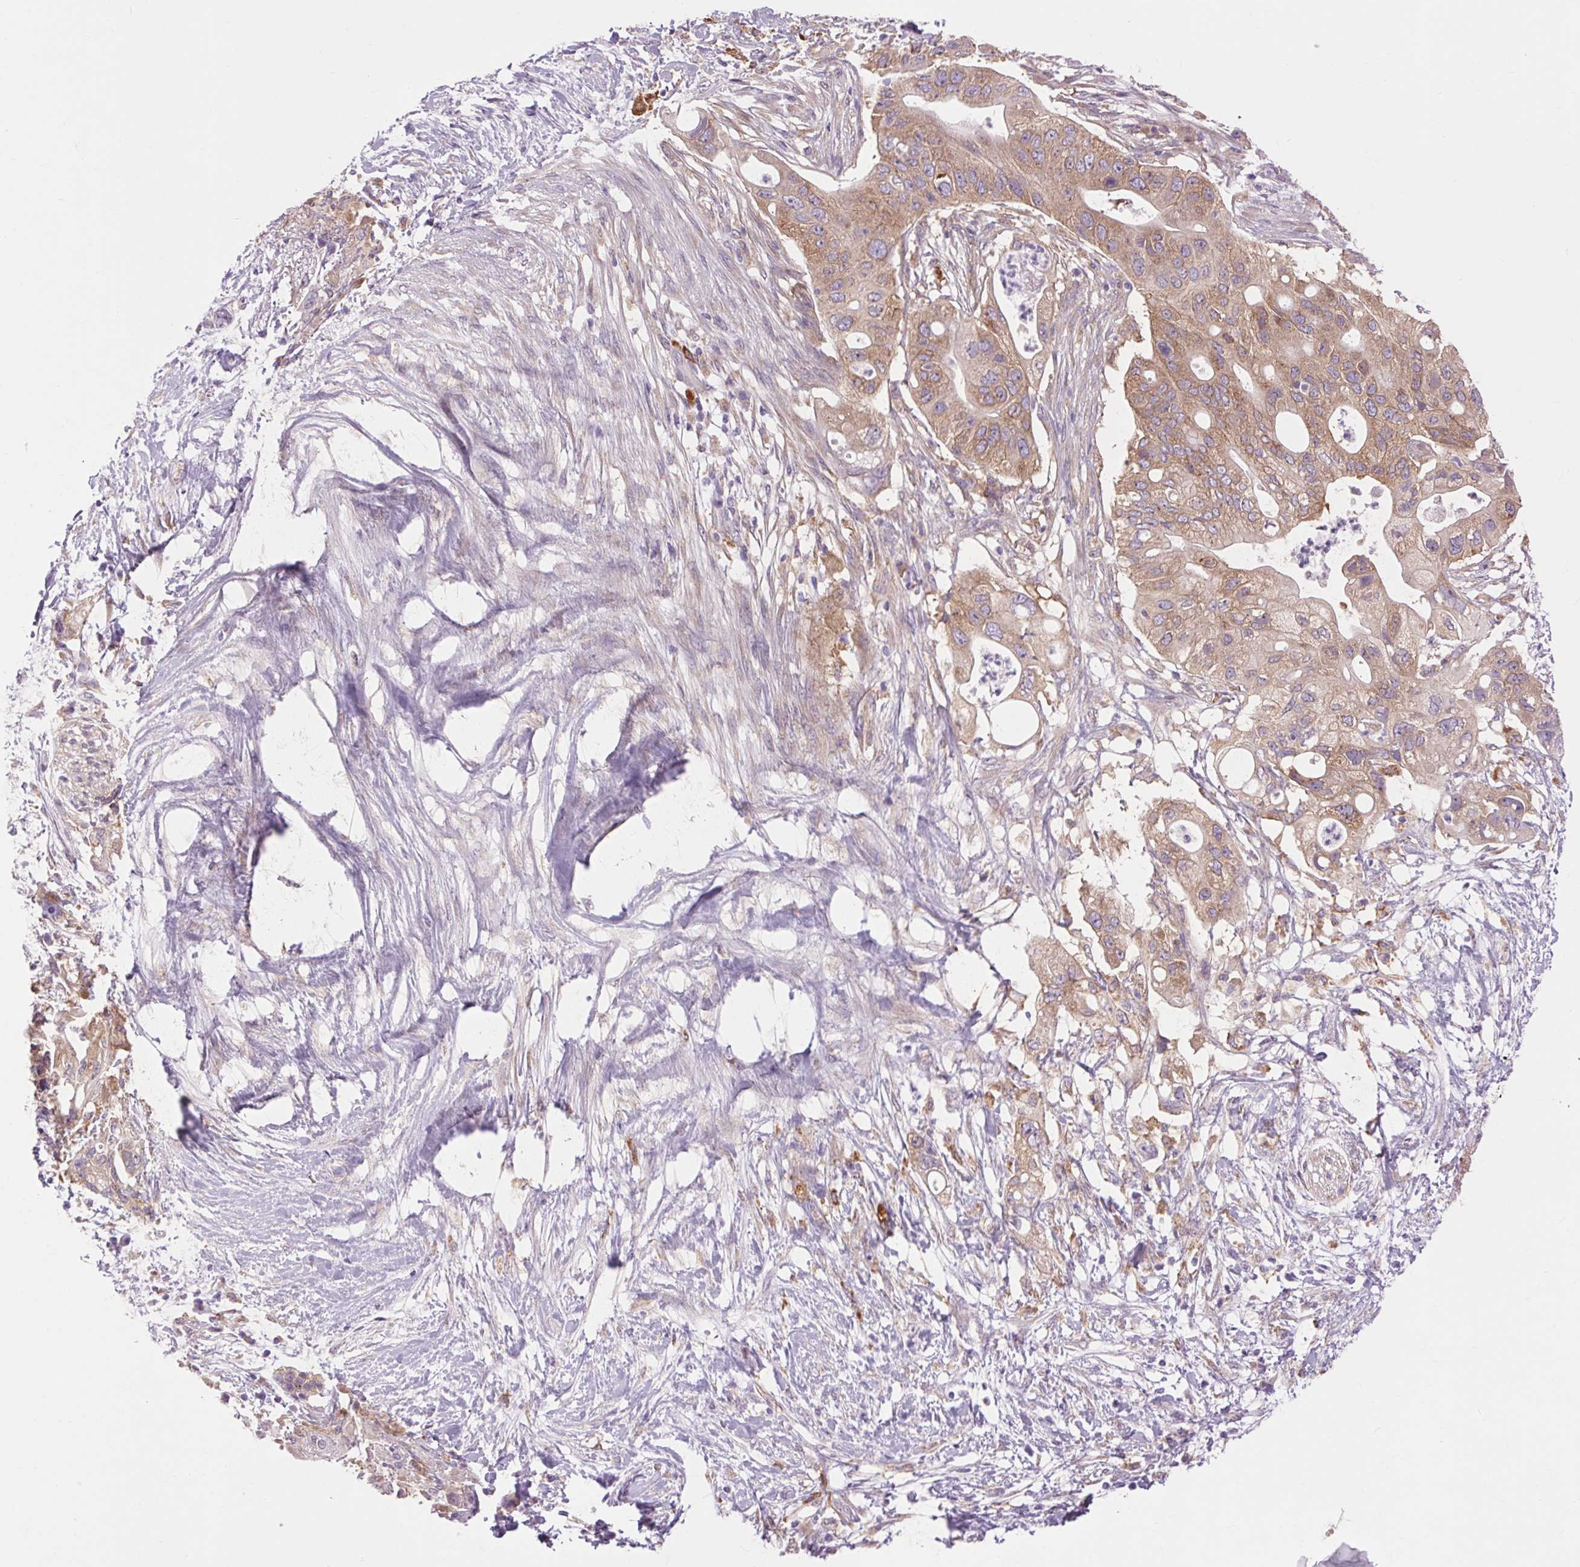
{"staining": {"intensity": "moderate", "quantity": ">75%", "location": "cytoplasmic/membranous"}, "tissue": "pancreatic cancer", "cell_type": "Tumor cells", "image_type": "cancer", "snomed": [{"axis": "morphology", "description": "Adenocarcinoma, NOS"}, {"axis": "topography", "description": "Pancreas"}], "caption": "Adenocarcinoma (pancreatic) stained for a protein (brown) exhibits moderate cytoplasmic/membranous positive expression in about >75% of tumor cells.", "gene": "SOWAHC", "patient": {"sex": "female", "age": 72}}